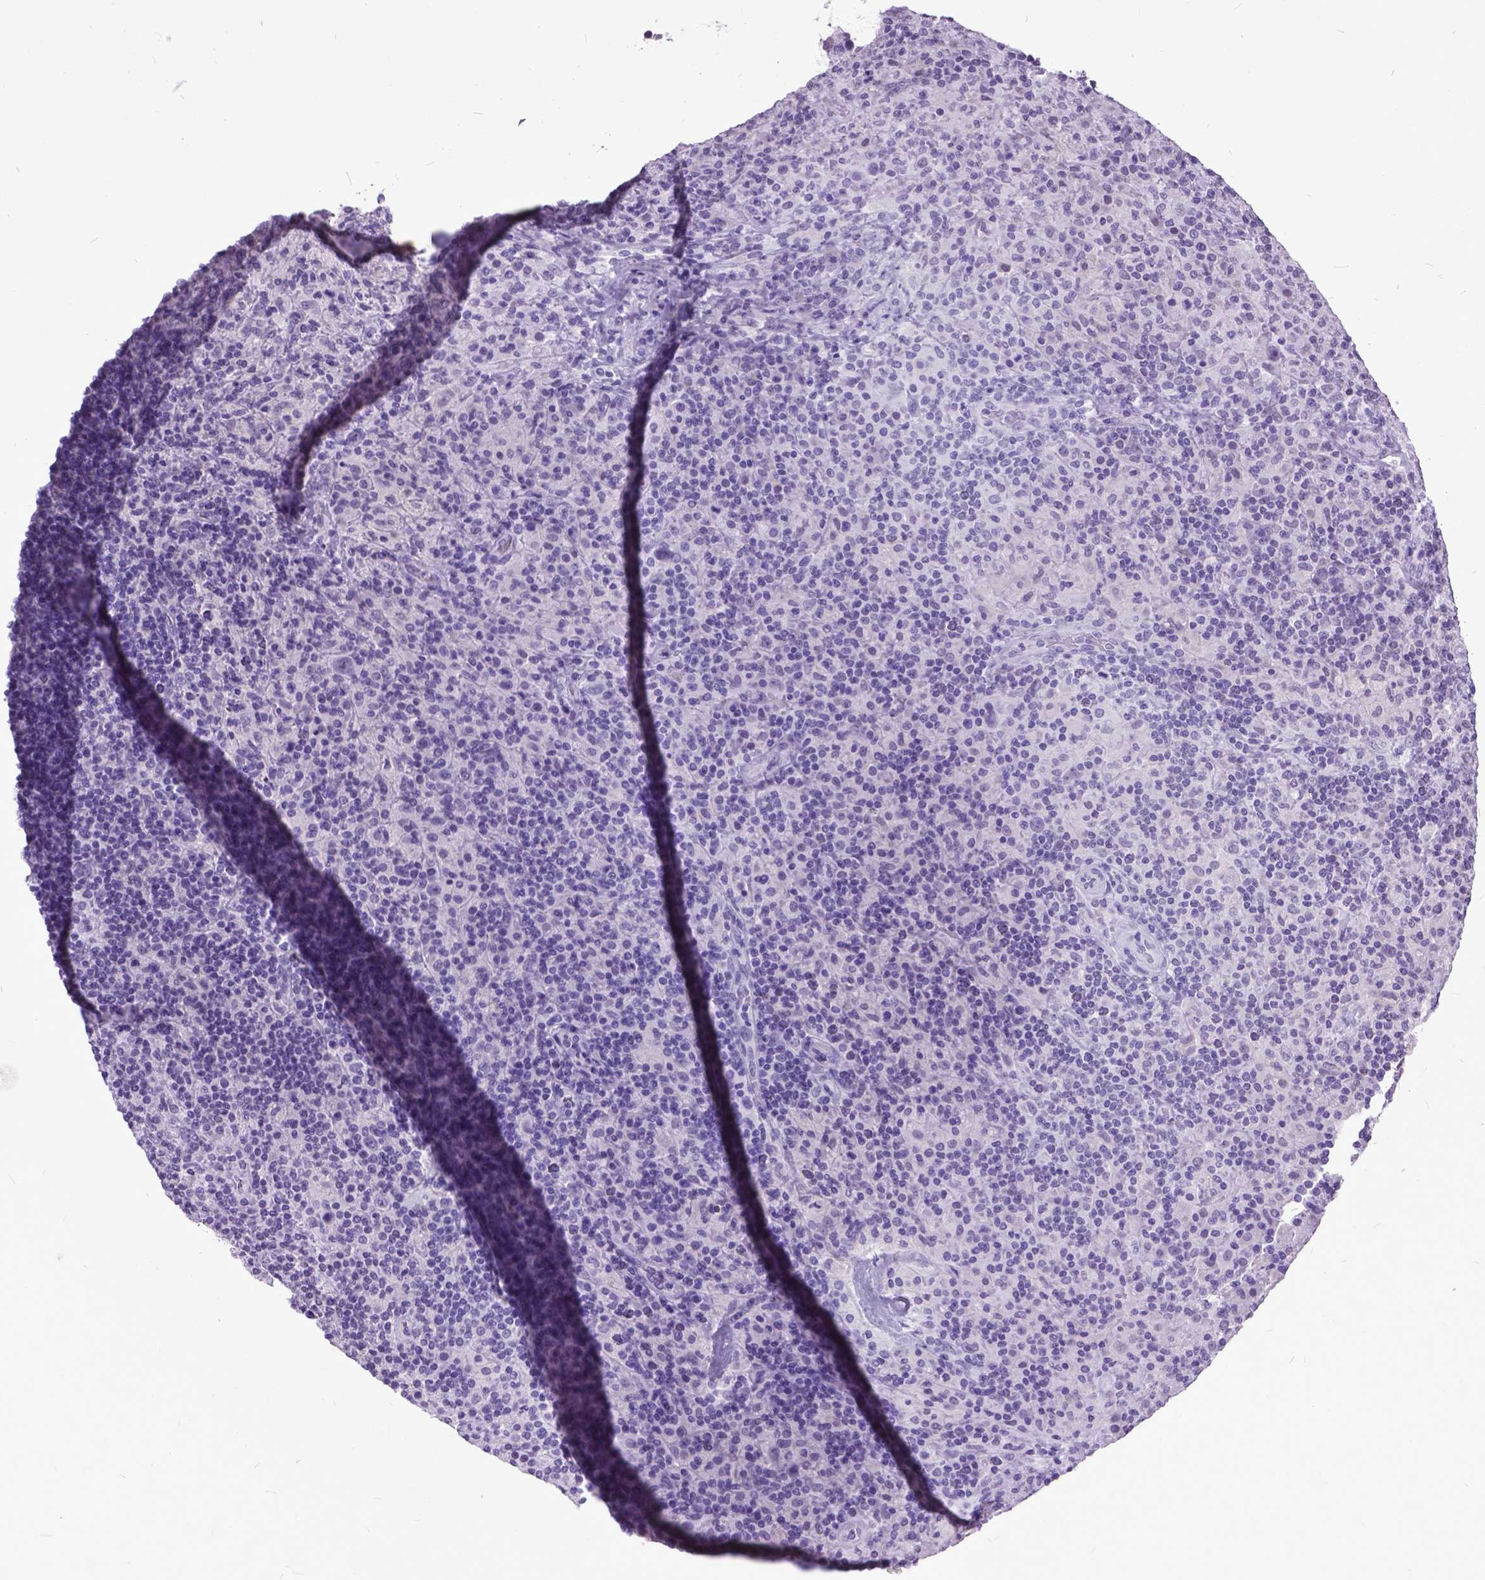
{"staining": {"intensity": "negative", "quantity": "none", "location": "none"}, "tissue": "lymphoma", "cell_type": "Tumor cells", "image_type": "cancer", "snomed": [{"axis": "morphology", "description": "Hodgkin's disease, NOS"}, {"axis": "topography", "description": "Lymph node"}], "caption": "Immunohistochemistry (IHC) of Hodgkin's disease shows no positivity in tumor cells.", "gene": "MARCHF10", "patient": {"sex": "male", "age": 70}}